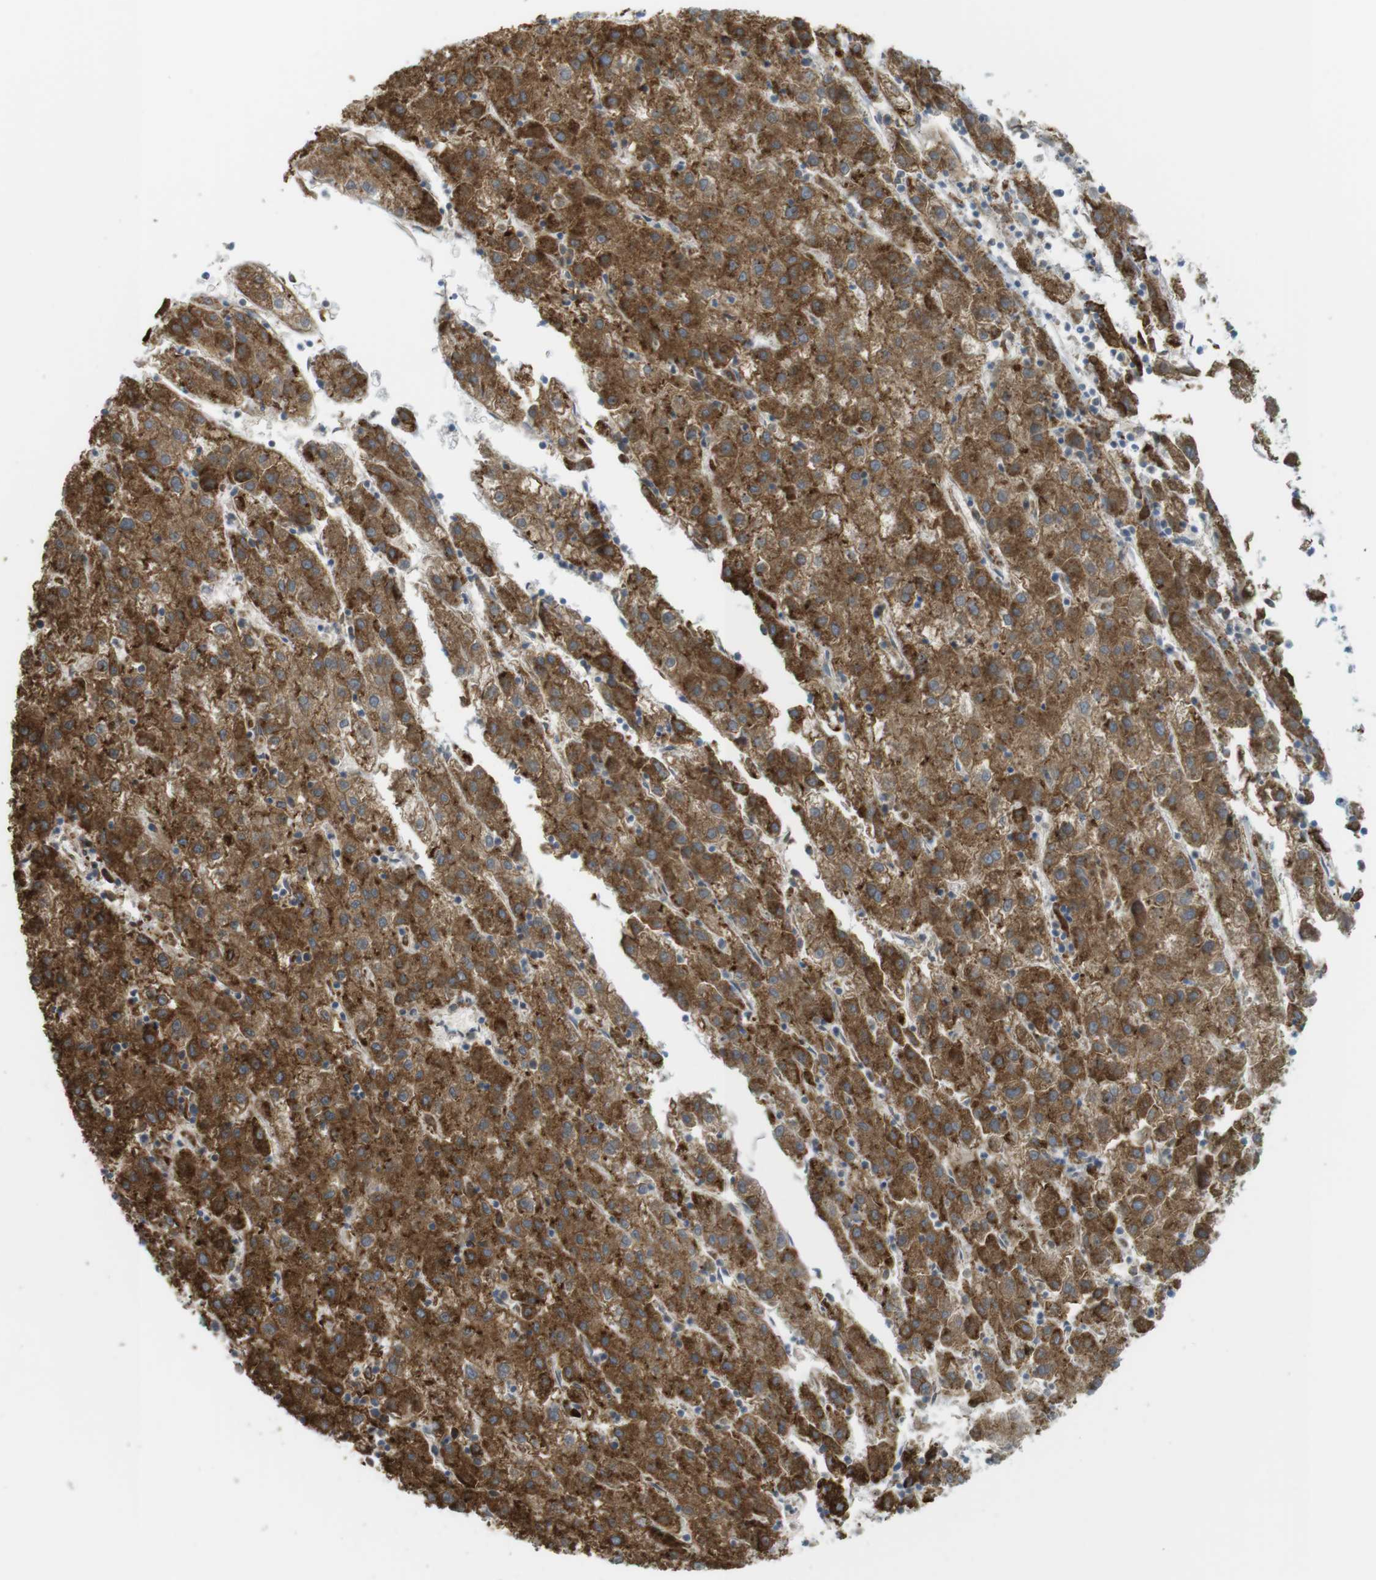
{"staining": {"intensity": "strong", "quantity": ">75%", "location": "cytoplasmic/membranous"}, "tissue": "liver cancer", "cell_type": "Tumor cells", "image_type": "cancer", "snomed": [{"axis": "morphology", "description": "Carcinoma, Hepatocellular, NOS"}, {"axis": "topography", "description": "Liver"}], "caption": "Protein expression analysis of human liver cancer reveals strong cytoplasmic/membranous staining in about >75% of tumor cells.", "gene": "MBOAT2", "patient": {"sex": "male", "age": 72}}